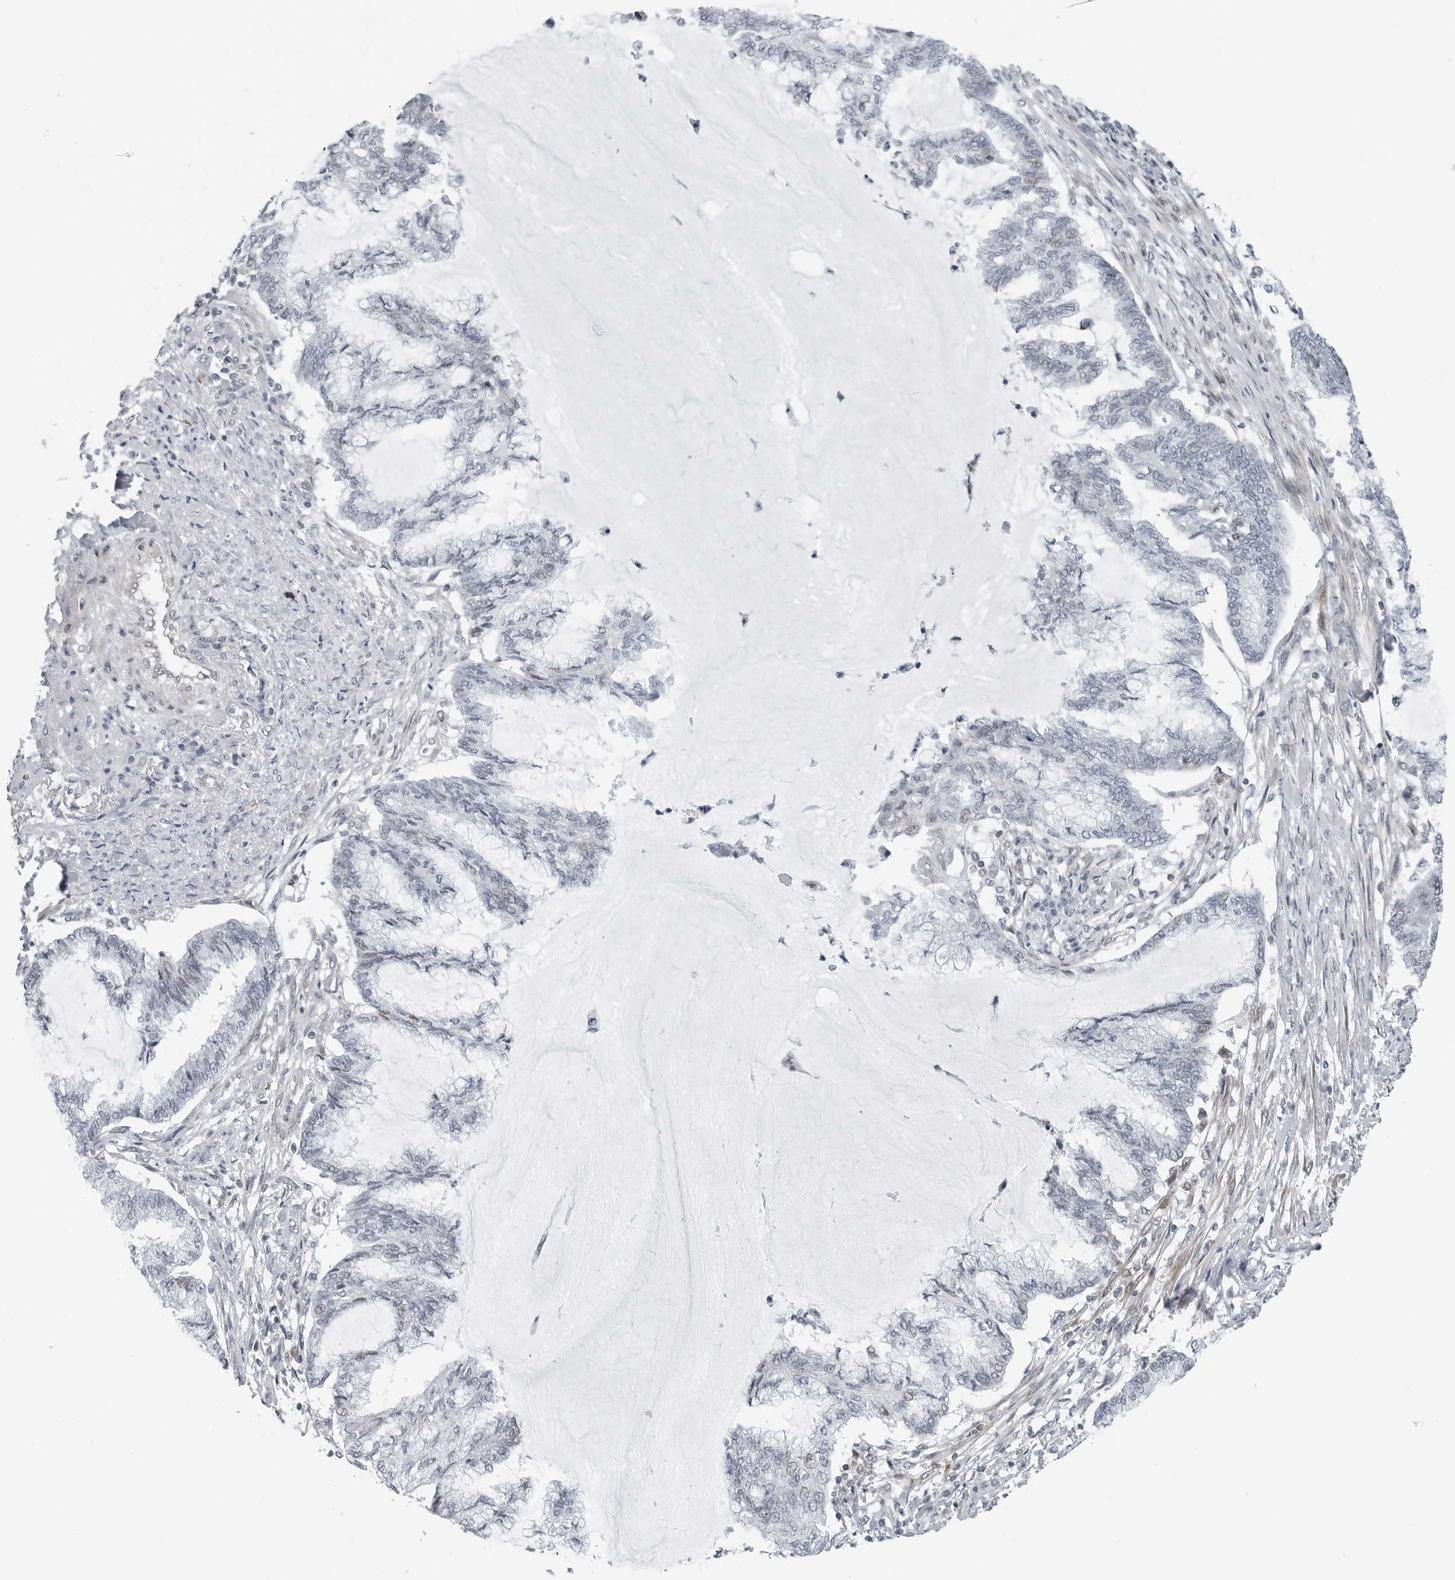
{"staining": {"intensity": "negative", "quantity": "none", "location": "none"}, "tissue": "endometrial cancer", "cell_type": "Tumor cells", "image_type": "cancer", "snomed": [{"axis": "morphology", "description": "Adenocarcinoma, NOS"}, {"axis": "topography", "description": "Endometrium"}], "caption": "Immunohistochemistry of human adenocarcinoma (endometrial) exhibits no staining in tumor cells.", "gene": "FAM135B", "patient": {"sex": "female", "age": 86}}